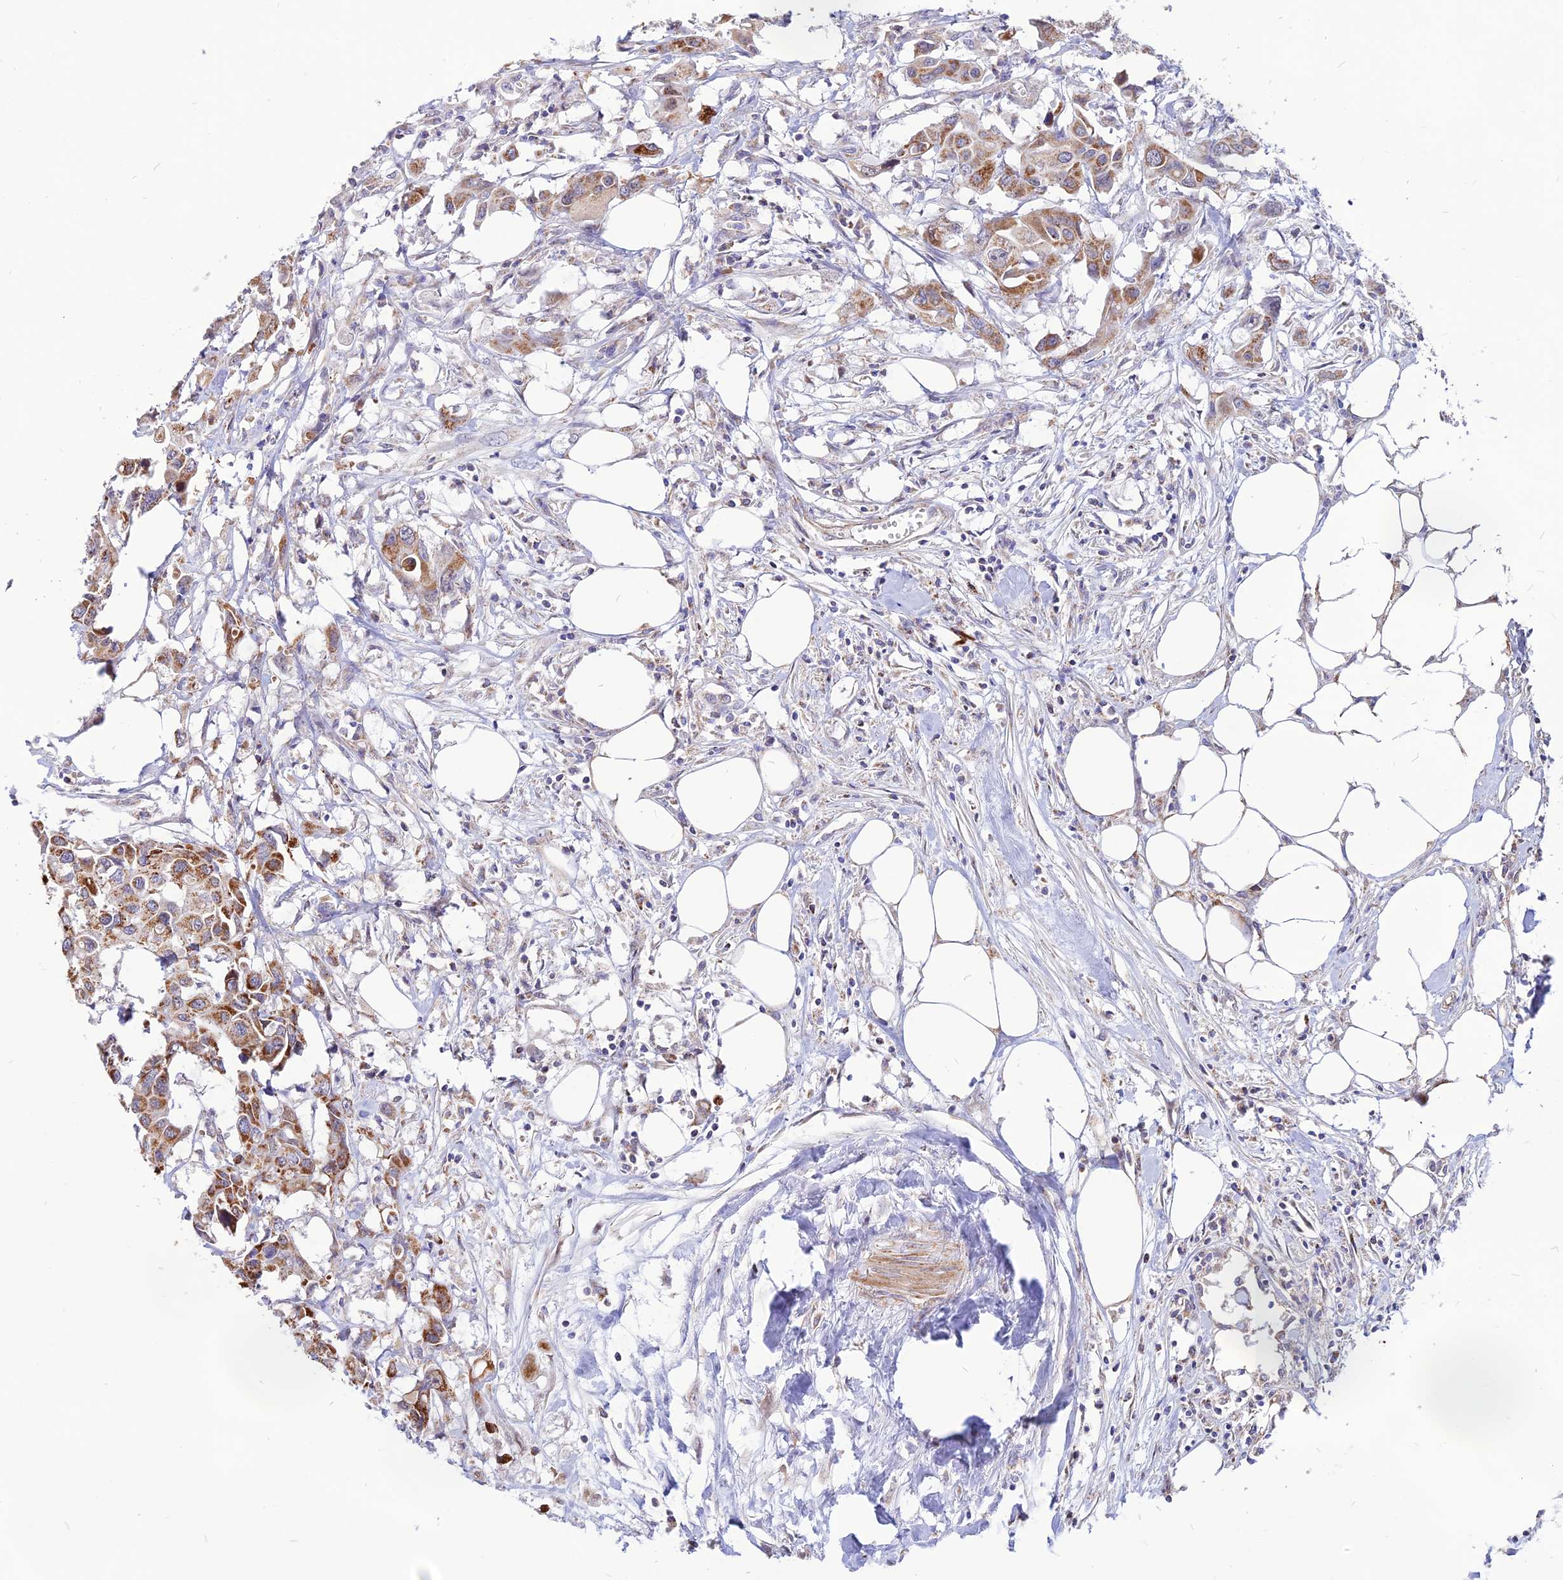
{"staining": {"intensity": "moderate", "quantity": ">75%", "location": "cytoplasmic/membranous"}, "tissue": "colorectal cancer", "cell_type": "Tumor cells", "image_type": "cancer", "snomed": [{"axis": "morphology", "description": "Adenocarcinoma, NOS"}, {"axis": "topography", "description": "Colon"}], "caption": "Immunohistochemical staining of human colorectal cancer displays medium levels of moderate cytoplasmic/membranous protein expression in about >75% of tumor cells.", "gene": "ECI1", "patient": {"sex": "male", "age": 77}}